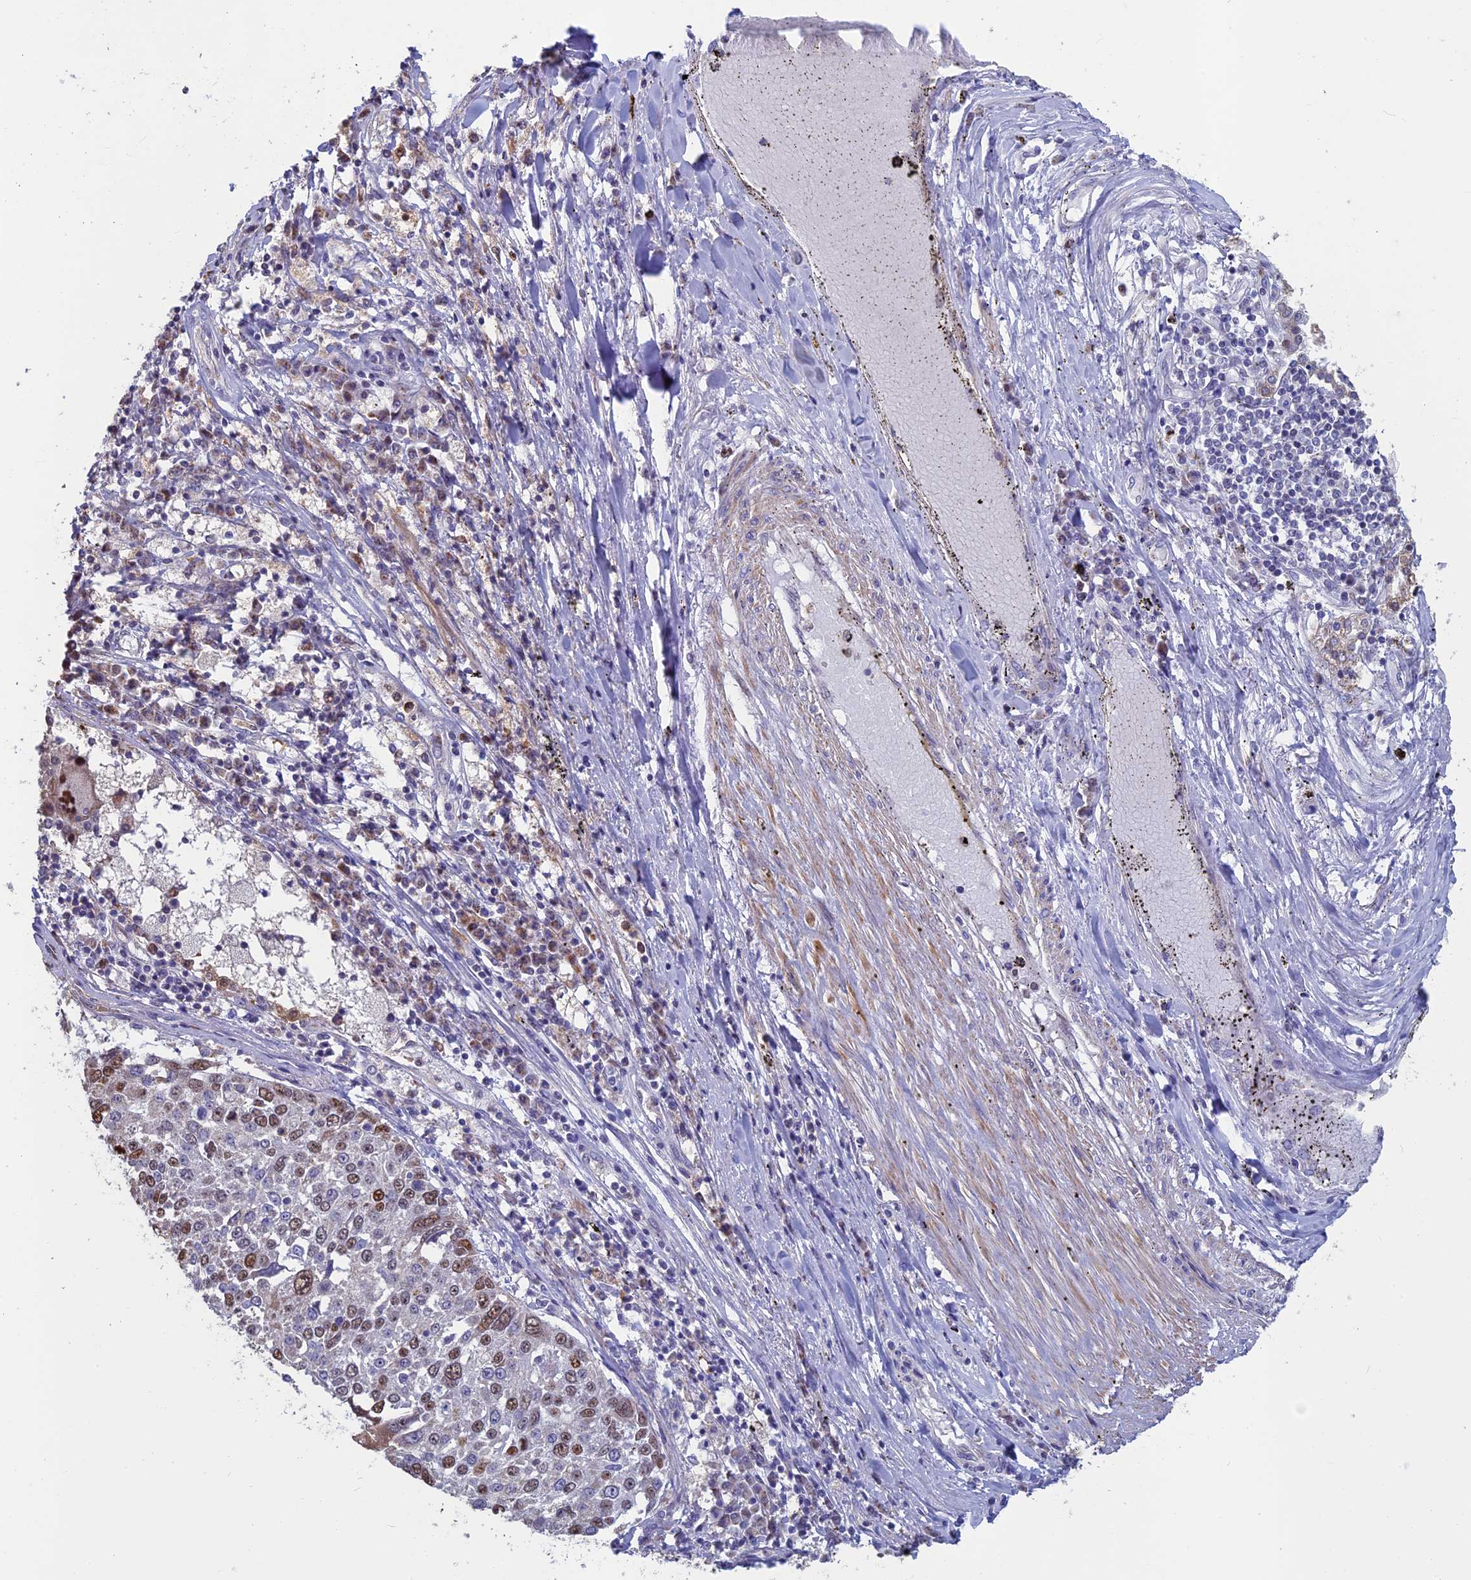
{"staining": {"intensity": "moderate", "quantity": "25%-75%", "location": "nuclear"}, "tissue": "lung cancer", "cell_type": "Tumor cells", "image_type": "cancer", "snomed": [{"axis": "morphology", "description": "Squamous cell carcinoma, NOS"}, {"axis": "topography", "description": "Lung"}], "caption": "Lung cancer tissue shows moderate nuclear positivity in about 25%-75% of tumor cells The staining is performed using DAB brown chromogen to label protein expression. The nuclei are counter-stained blue using hematoxylin.", "gene": "ACSS1", "patient": {"sex": "male", "age": 65}}